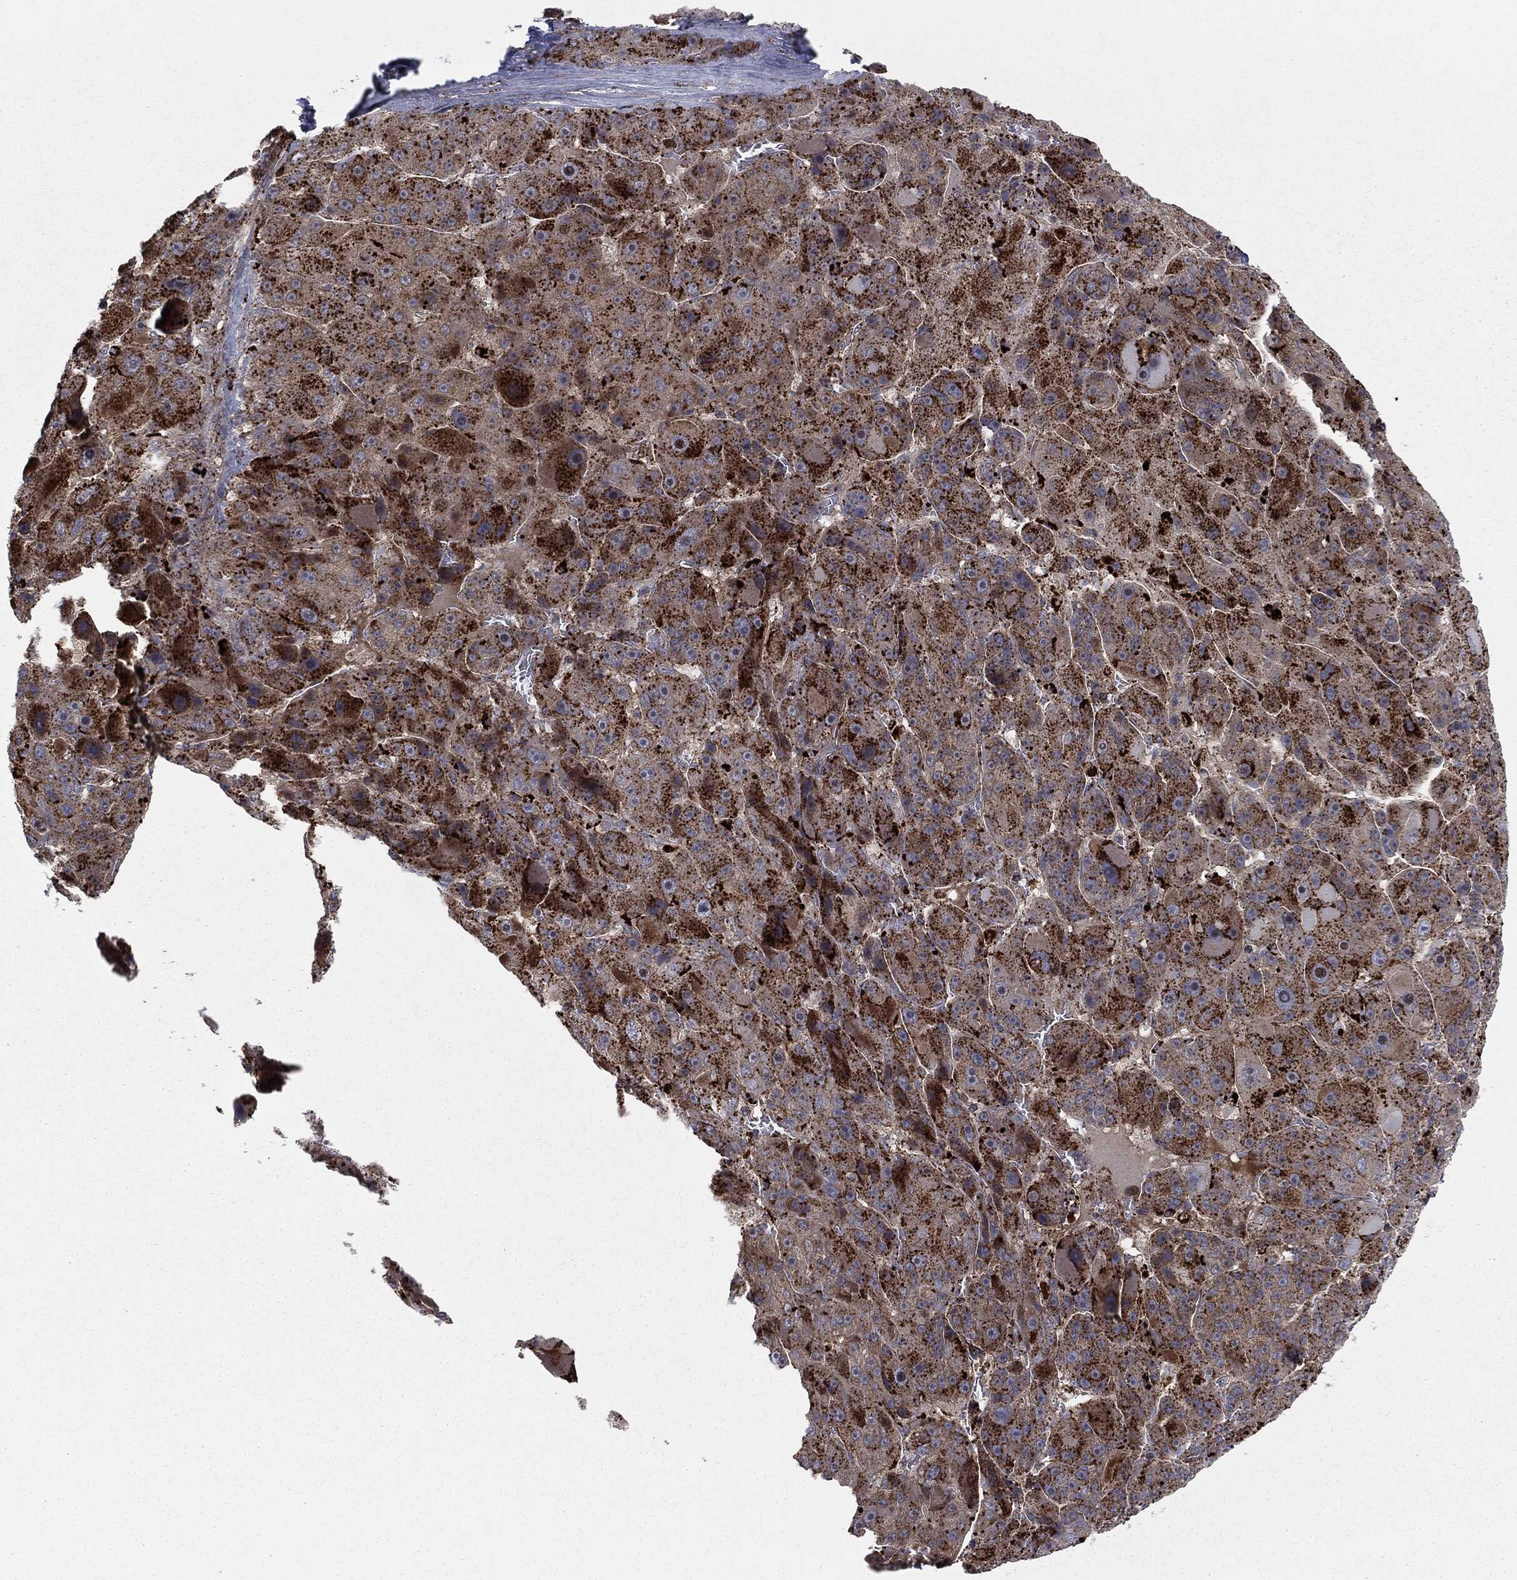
{"staining": {"intensity": "strong", "quantity": ">75%", "location": "cytoplasmic/membranous"}, "tissue": "liver cancer", "cell_type": "Tumor cells", "image_type": "cancer", "snomed": [{"axis": "morphology", "description": "Carcinoma, Hepatocellular, NOS"}, {"axis": "topography", "description": "Liver"}], "caption": "There is high levels of strong cytoplasmic/membranous positivity in tumor cells of hepatocellular carcinoma (liver), as demonstrated by immunohistochemical staining (brown color).", "gene": "CTSA", "patient": {"sex": "male", "age": 76}}